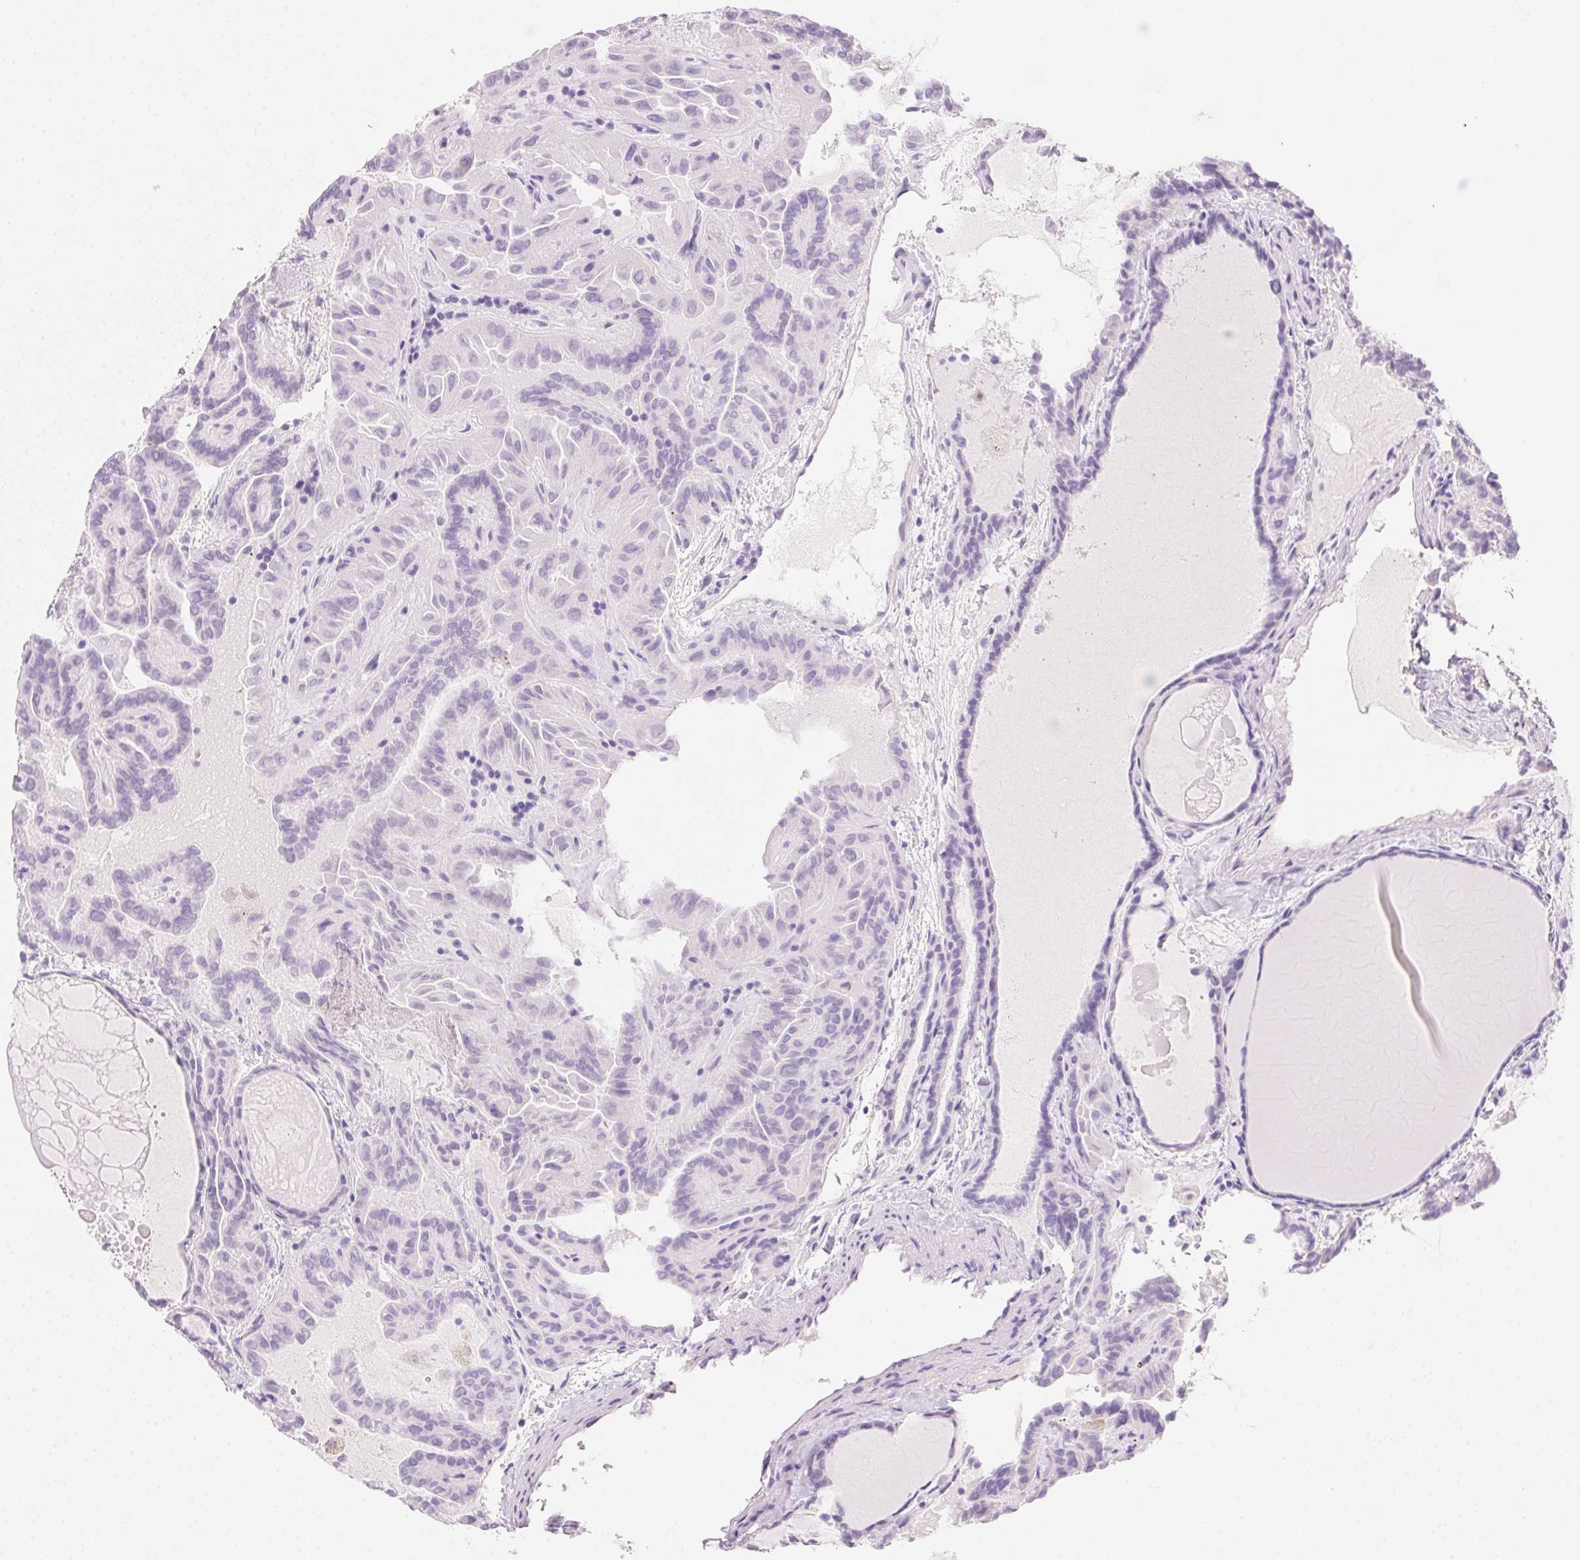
{"staining": {"intensity": "negative", "quantity": "none", "location": "none"}, "tissue": "thyroid cancer", "cell_type": "Tumor cells", "image_type": "cancer", "snomed": [{"axis": "morphology", "description": "Papillary adenocarcinoma, NOS"}, {"axis": "topography", "description": "Thyroid gland"}], "caption": "High power microscopy histopathology image of an immunohistochemistry micrograph of thyroid cancer (papillary adenocarcinoma), revealing no significant positivity in tumor cells.", "gene": "DHCR24", "patient": {"sex": "female", "age": 46}}